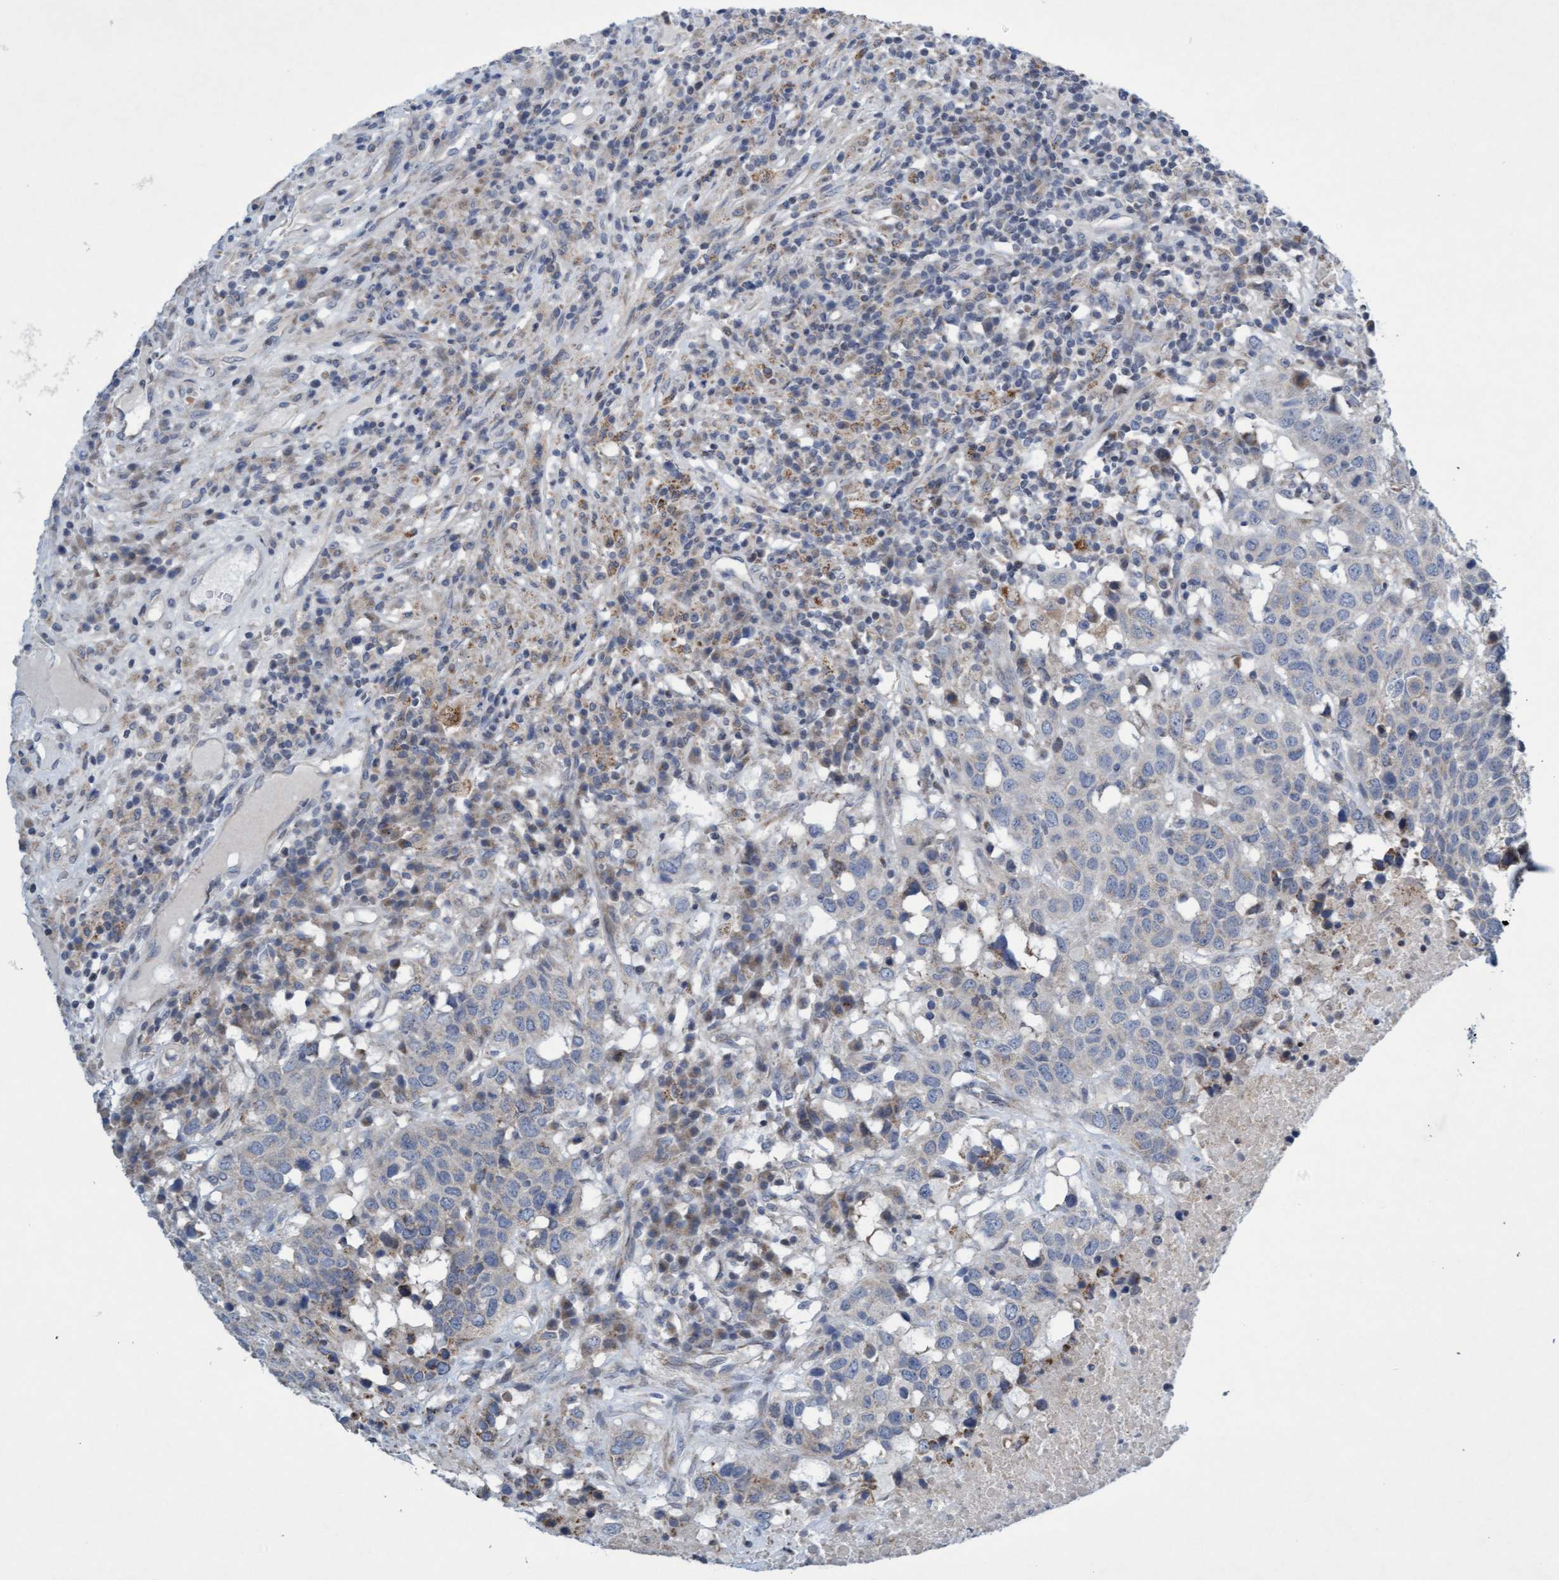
{"staining": {"intensity": "negative", "quantity": "none", "location": "none"}, "tissue": "head and neck cancer", "cell_type": "Tumor cells", "image_type": "cancer", "snomed": [{"axis": "morphology", "description": "Squamous cell carcinoma, NOS"}, {"axis": "topography", "description": "Head-Neck"}], "caption": "This is an immunohistochemistry (IHC) image of human head and neck cancer. There is no positivity in tumor cells.", "gene": "DDHD2", "patient": {"sex": "male", "age": 66}}